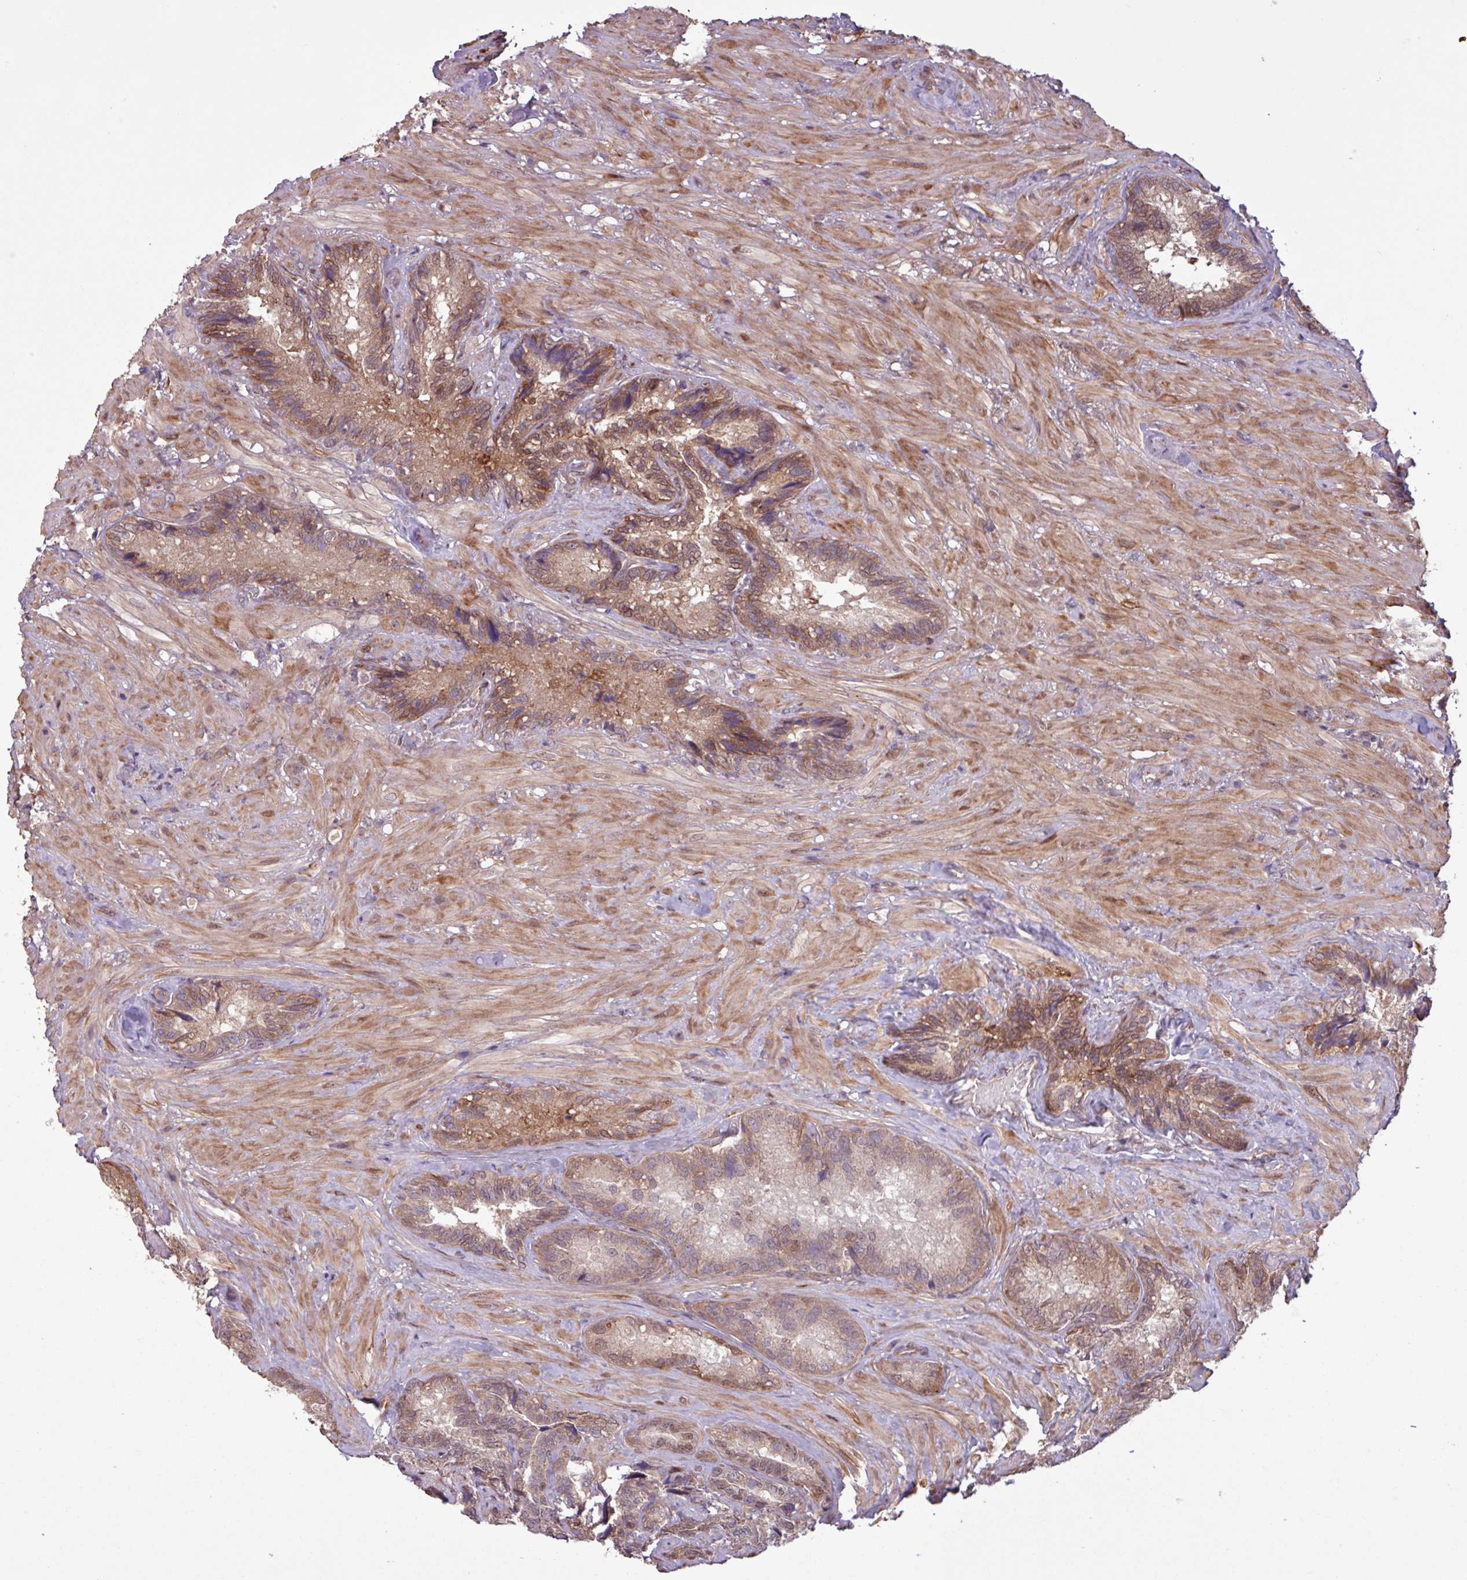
{"staining": {"intensity": "strong", "quantity": "25%-75%", "location": "cytoplasmic/membranous,nuclear"}, "tissue": "seminal vesicle", "cell_type": "Glandular cells", "image_type": "normal", "snomed": [{"axis": "morphology", "description": "Normal tissue, NOS"}, {"axis": "topography", "description": "Seminal veicle"}], "caption": "An immunohistochemistry photomicrograph of unremarkable tissue is shown. Protein staining in brown shows strong cytoplasmic/membranous,nuclear positivity in seminal vesicle within glandular cells.", "gene": "PDPR", "patient": {"sex": "male", "age": 62}}